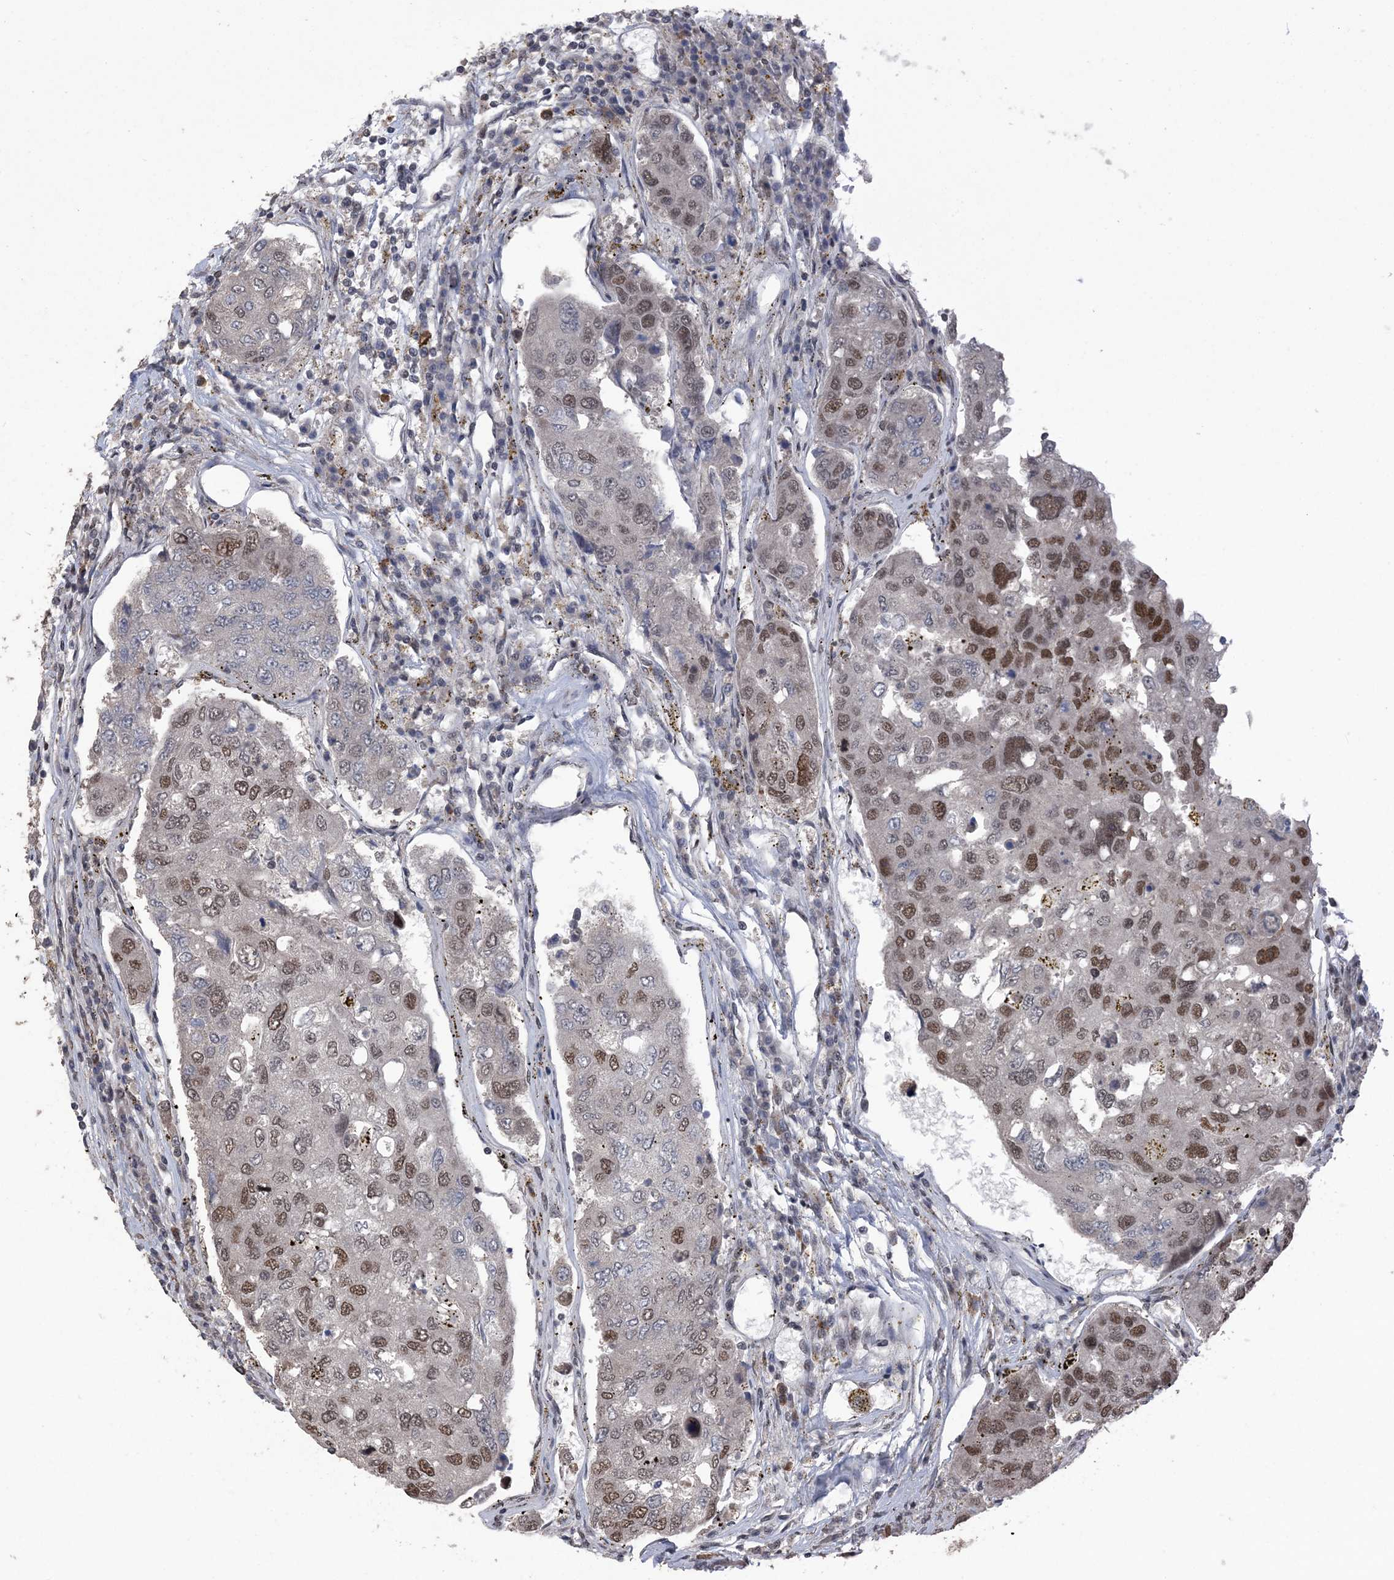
{"staining": {"intensity": "moderate", "quantity": ">75%", "location": "nuclear"}, "tissue": "urothelial cancer", "cell_type": "Tumor cells", "image_type": "cancer", "snomed": [{"axis": "morphology", "description": "Urothelial carcinoma, High grade"}, {"axis": "topography", "description": "Lymph node"}, {"axis": "topography", "description": "Urinary bladder"}], "caption": "Immunohistochemical staining of urothelial cancer displays medium levels of moderate nuclear protein positivity in approximately >75% of tumor cells.", "gene": "MBD2", "patient": {"sex": "male", "age": 51}}